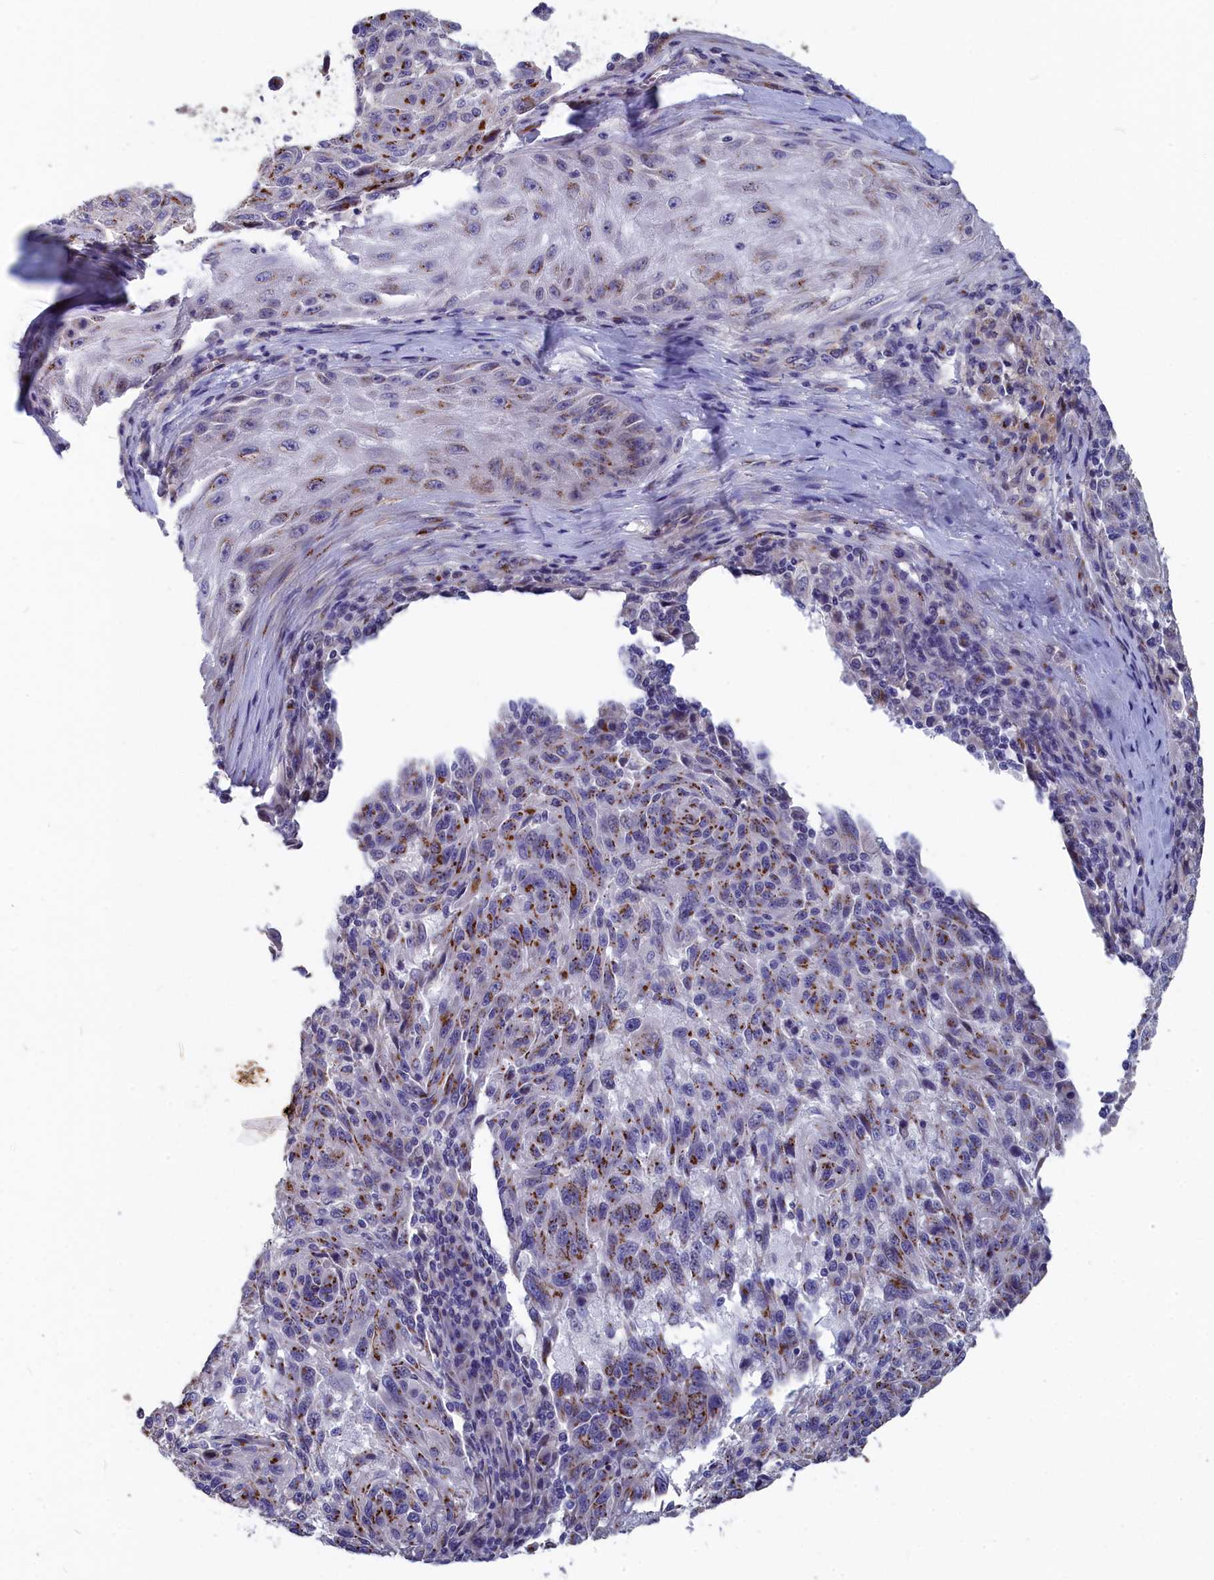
{"staining": {"intensity": "moderate", "quantity": ">75%", "location": "cytoplasmic/membranous"}, "tissue": "melanoma", "cell_type": "Tumor cells", "image_type": "cancer", "snomed": [{"axis": "morphology", "description": "Malignant melanoma, NOS"}, {"axis": "topography", "description": "Skin"}], "caption": "Tumor cells show moderate cytoplasmic/membranous staining in about >75% of cells in melanoma. (DAB = brown stain, brightfield microscopy at high magnification).", "gene": "TUBGCP4", "patient": {"sex": "male", "age": 53}}